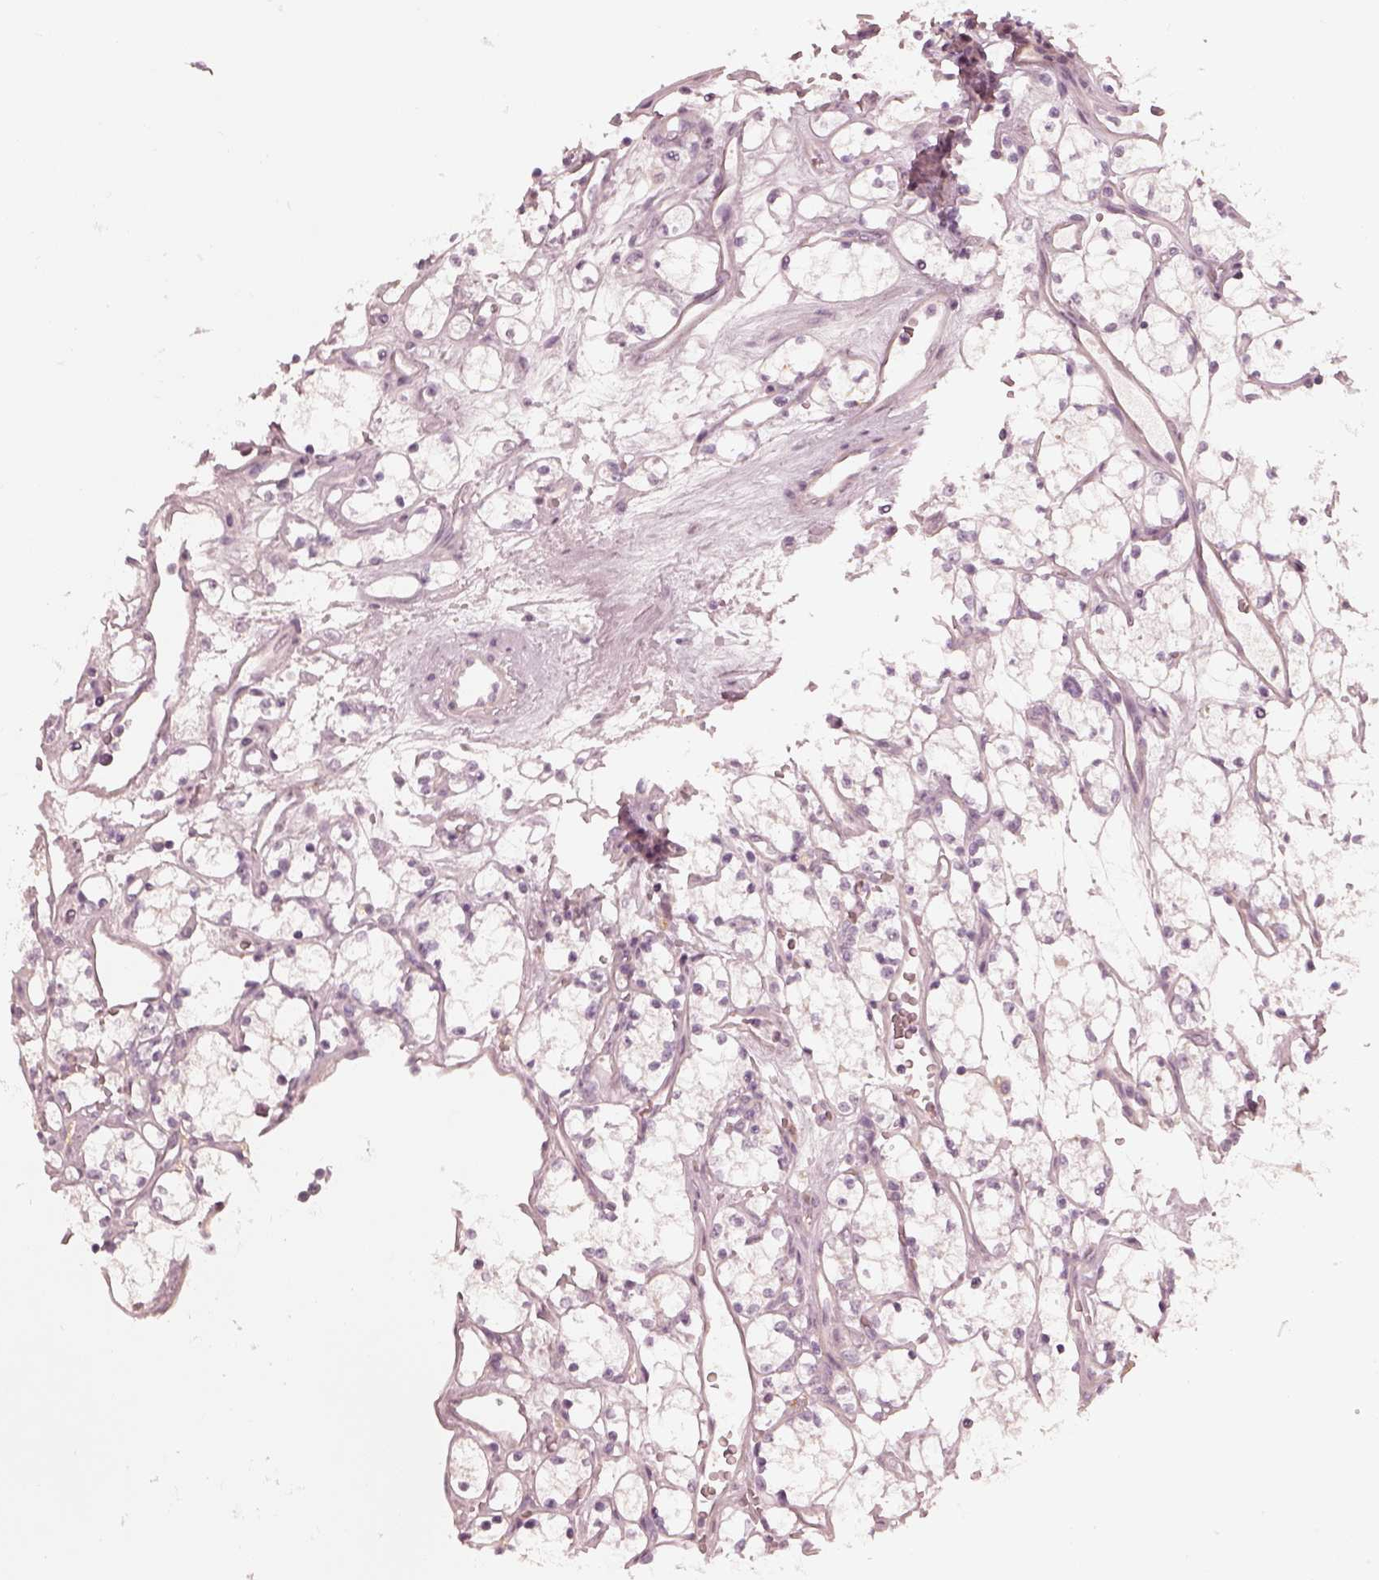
{"staining": {"intensity": "negative", "quantity": "none", "location": "none"}, "tissue": "renal cancer", "cell_type": "Tumor cells", "image_type": "cancer", "snomed": [{"axis": "morphology", "description": "Adenocarcinoma, NOS"}, {"axis": "topography", "description": "Kidney"}], "caption": "This is an IHC micrograph of renal cancer. There is no positivity in tumor cells.", "gene": "ADRB3", "patient": {"sex": "female", "age": 69}}